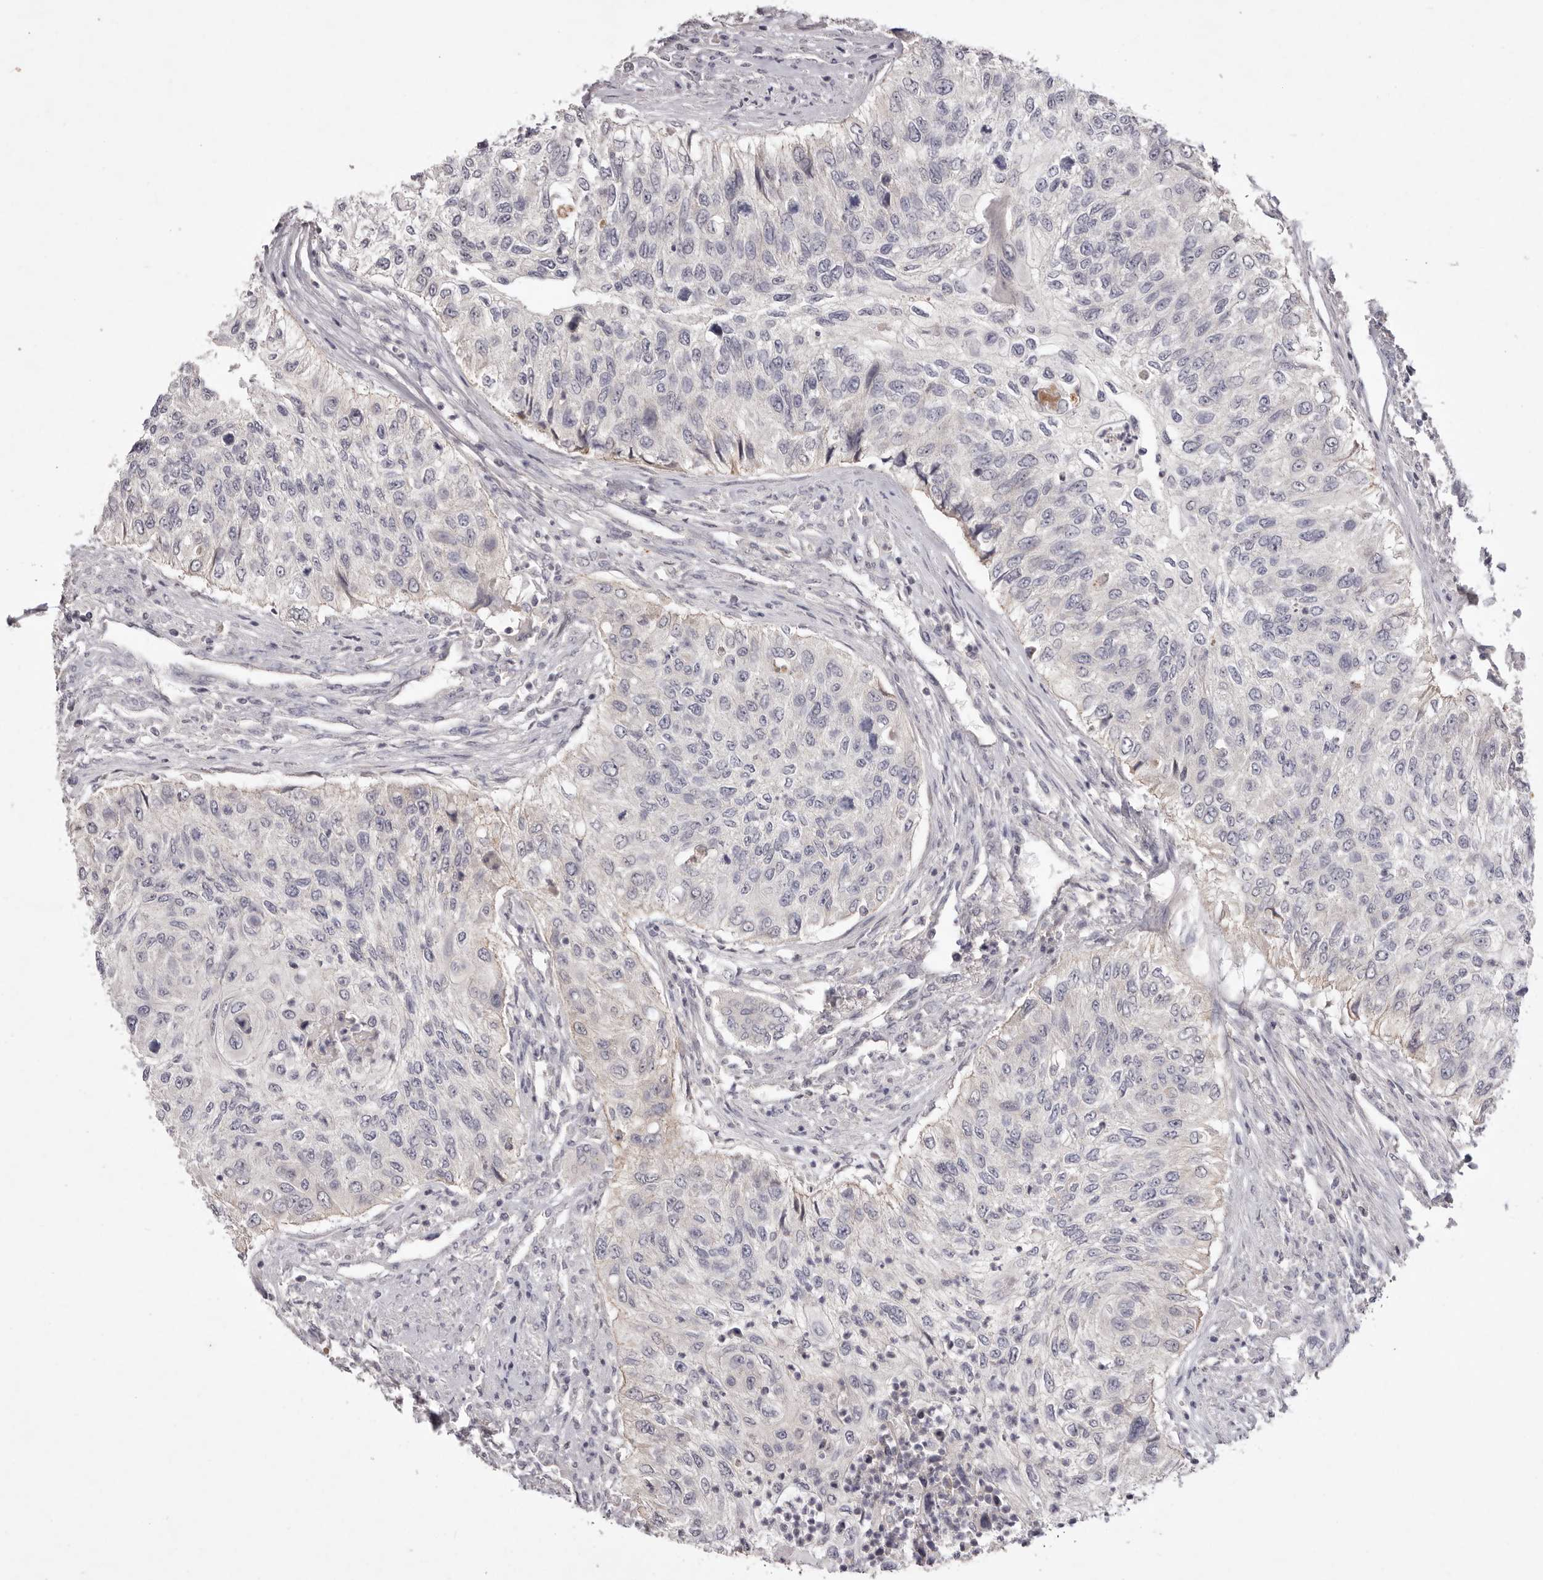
{"staining": {"intensity": "negative", "quantity": "none", "location": "none"}, "tissue": "urothelial cancer", "cell_type": "Tumor cells", "image_type": "cancer", "snomed": [{"axis": "morphology", "description": "Urothelial carcinoma, High grade"}, {"axis": "topography", "description": "Urinary bladder"}], "caption": "High magnification brightfield microscopy of urothelial cancer stained with DAB (brown) and counterstained with hematoxylin (blue): tumor cells show no significant positivity. (DAB immunohistochemistry visualized using brightfield microscopy, high magnification).", "gene": "GARNL3", "patient": {"sex": "female", "age": 60}}